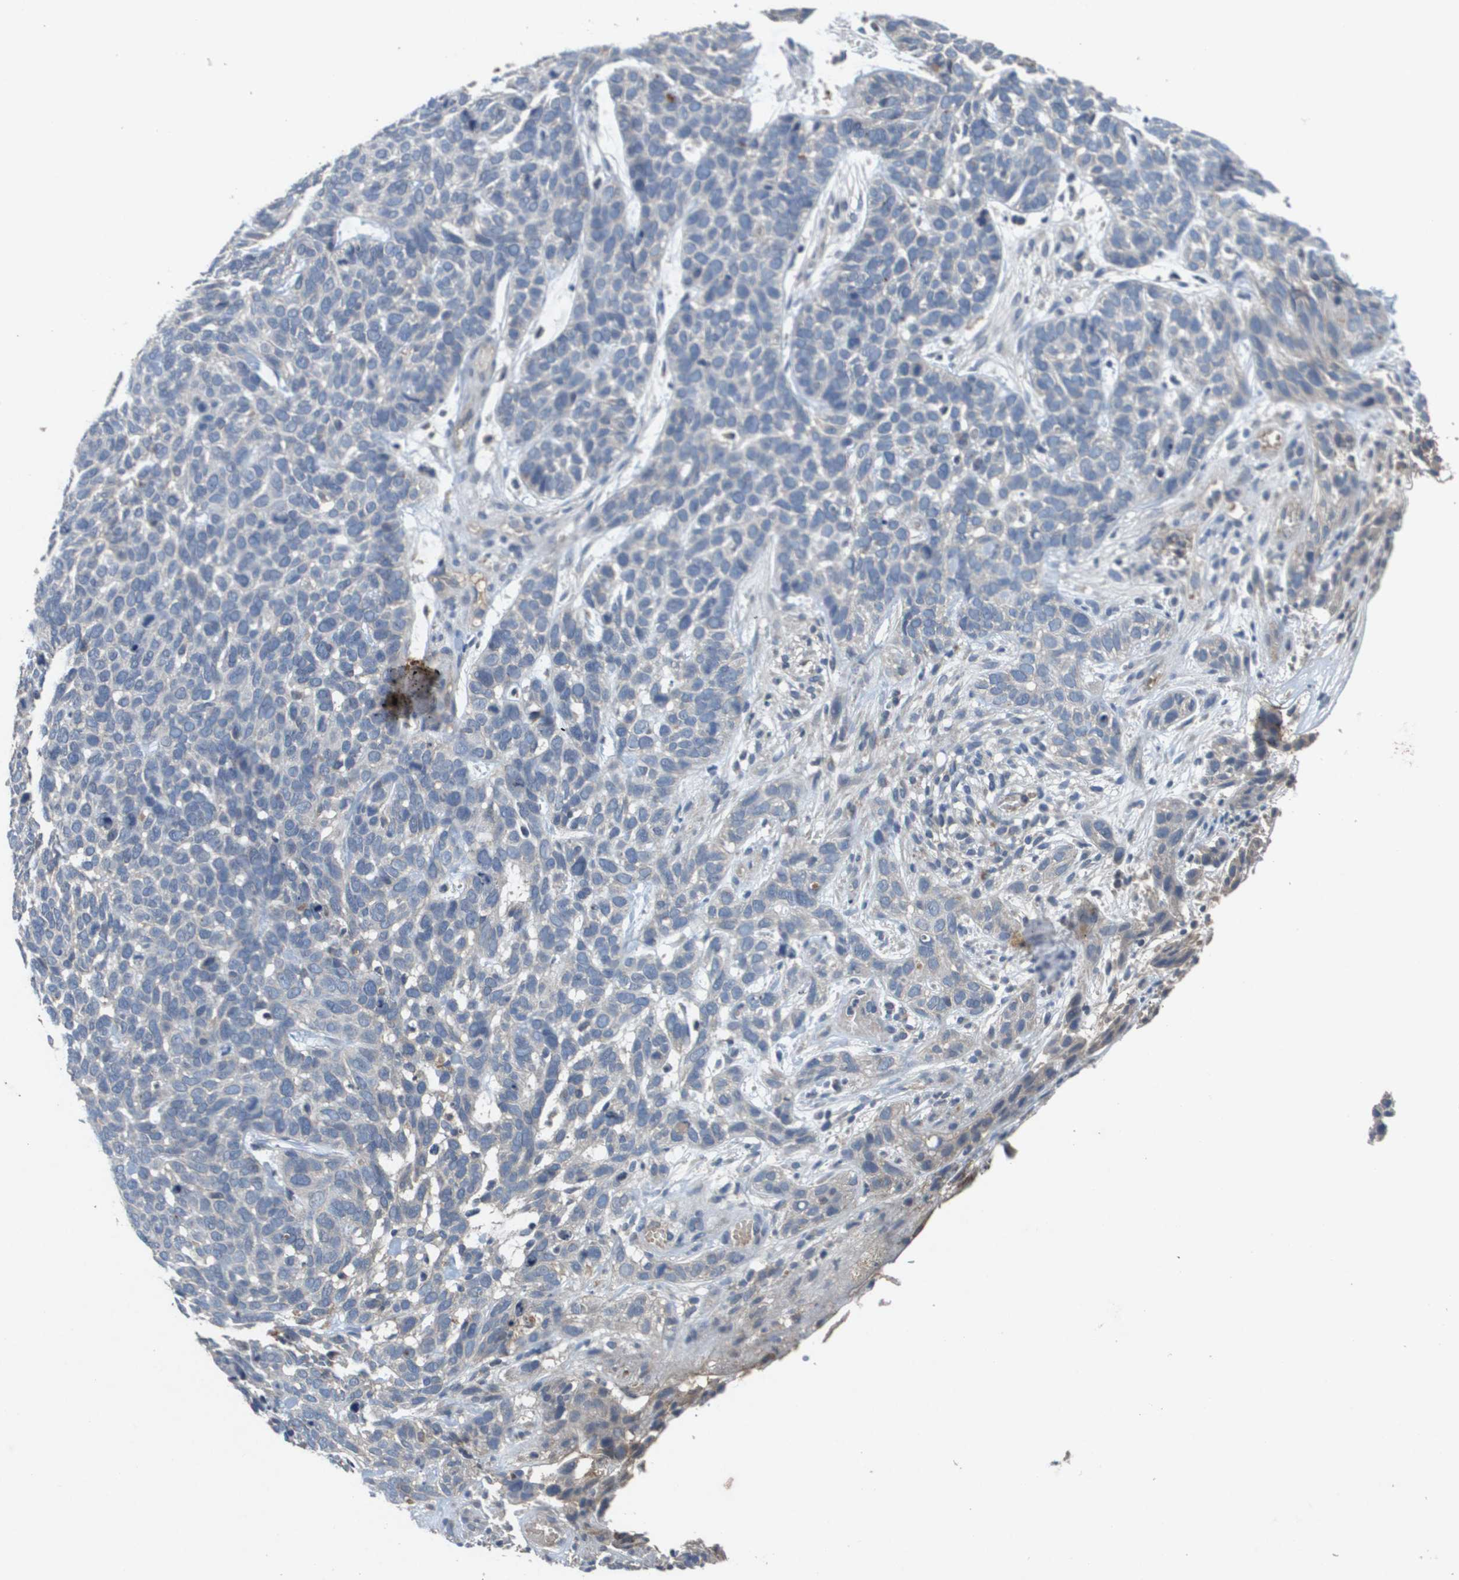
{"staining": {"intensity": "negative", "quantity": "none", "location": "none"}, "tissue": "skin cancer", "cell_type": "Tumor cells", "image_type": "cancer", "snomed": [{"axis": "morphology", "description": "Basal cell carcinoma"}, {"axis": "topography", "description": "Skin"}], "caption": "Immunohistochemistry histopathology image of neoplastic tissue: skin basal cell carcinoma stained with DAB displays no significant protein staining in tumor cells.", "gene": "PROC", "patient": {"sex": "male", "age": 87}}